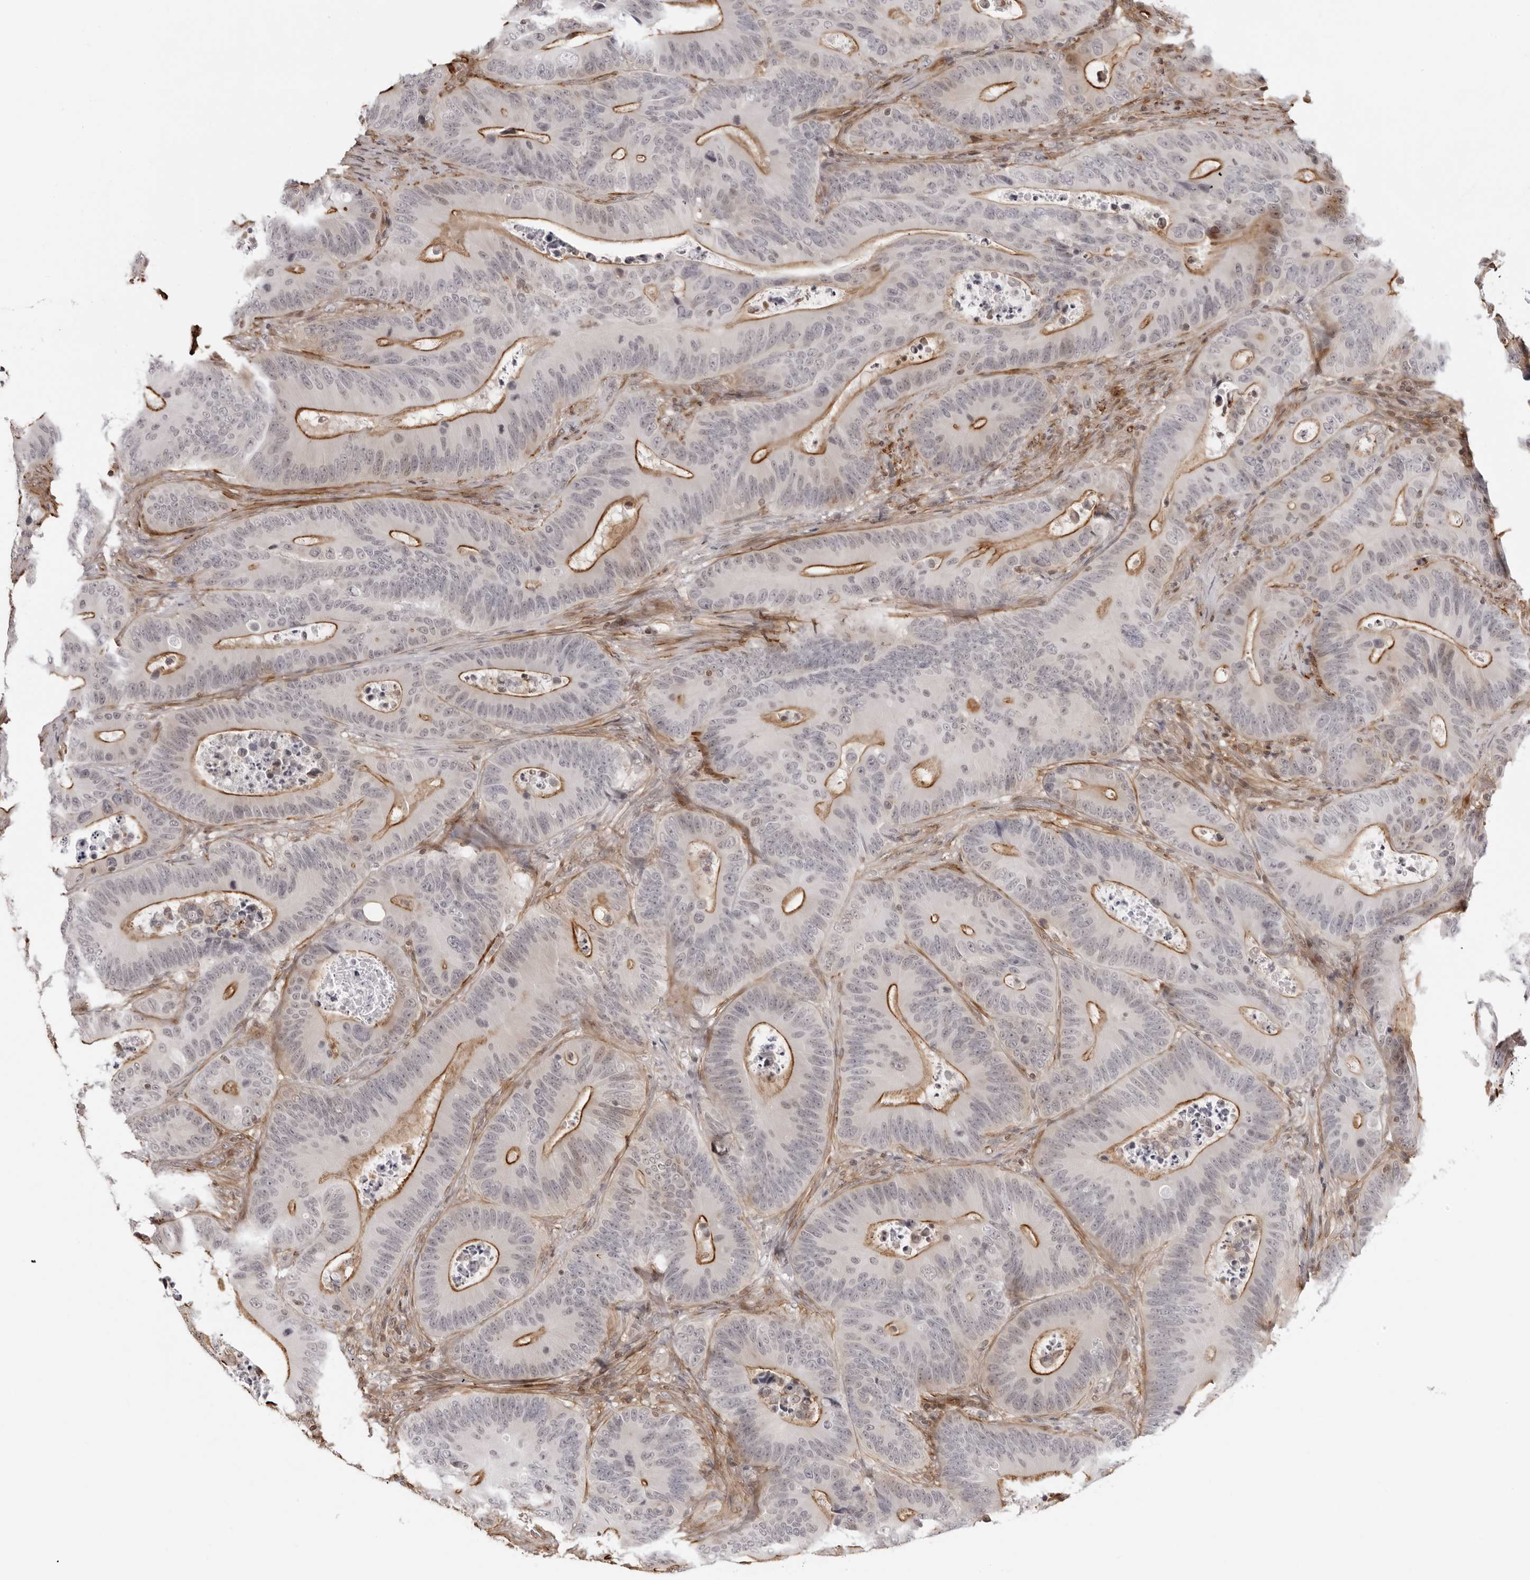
{"staining": {"intensity": "moderate", "quantity": "25%-75%", "location": "cytoplasmic/membranous"}, "tissue": "colorectal cancer", "cell_type": "Tumor cells", "image_type": "cancer", "snomed": [{"axis": "morphology", "description": "Adenocarcinoma, NOS"}, {"axis": "topography", "description": "Colon"}], "caption": "Colorectal adenocarcinoma tissue exhibits moderate cytoplasmic/membranous staining in about 25%-75% of tumor cells, visualized by immunohistochemistry.", "gene": "UNK", "patient": {"sex": "male", "age": 83}}